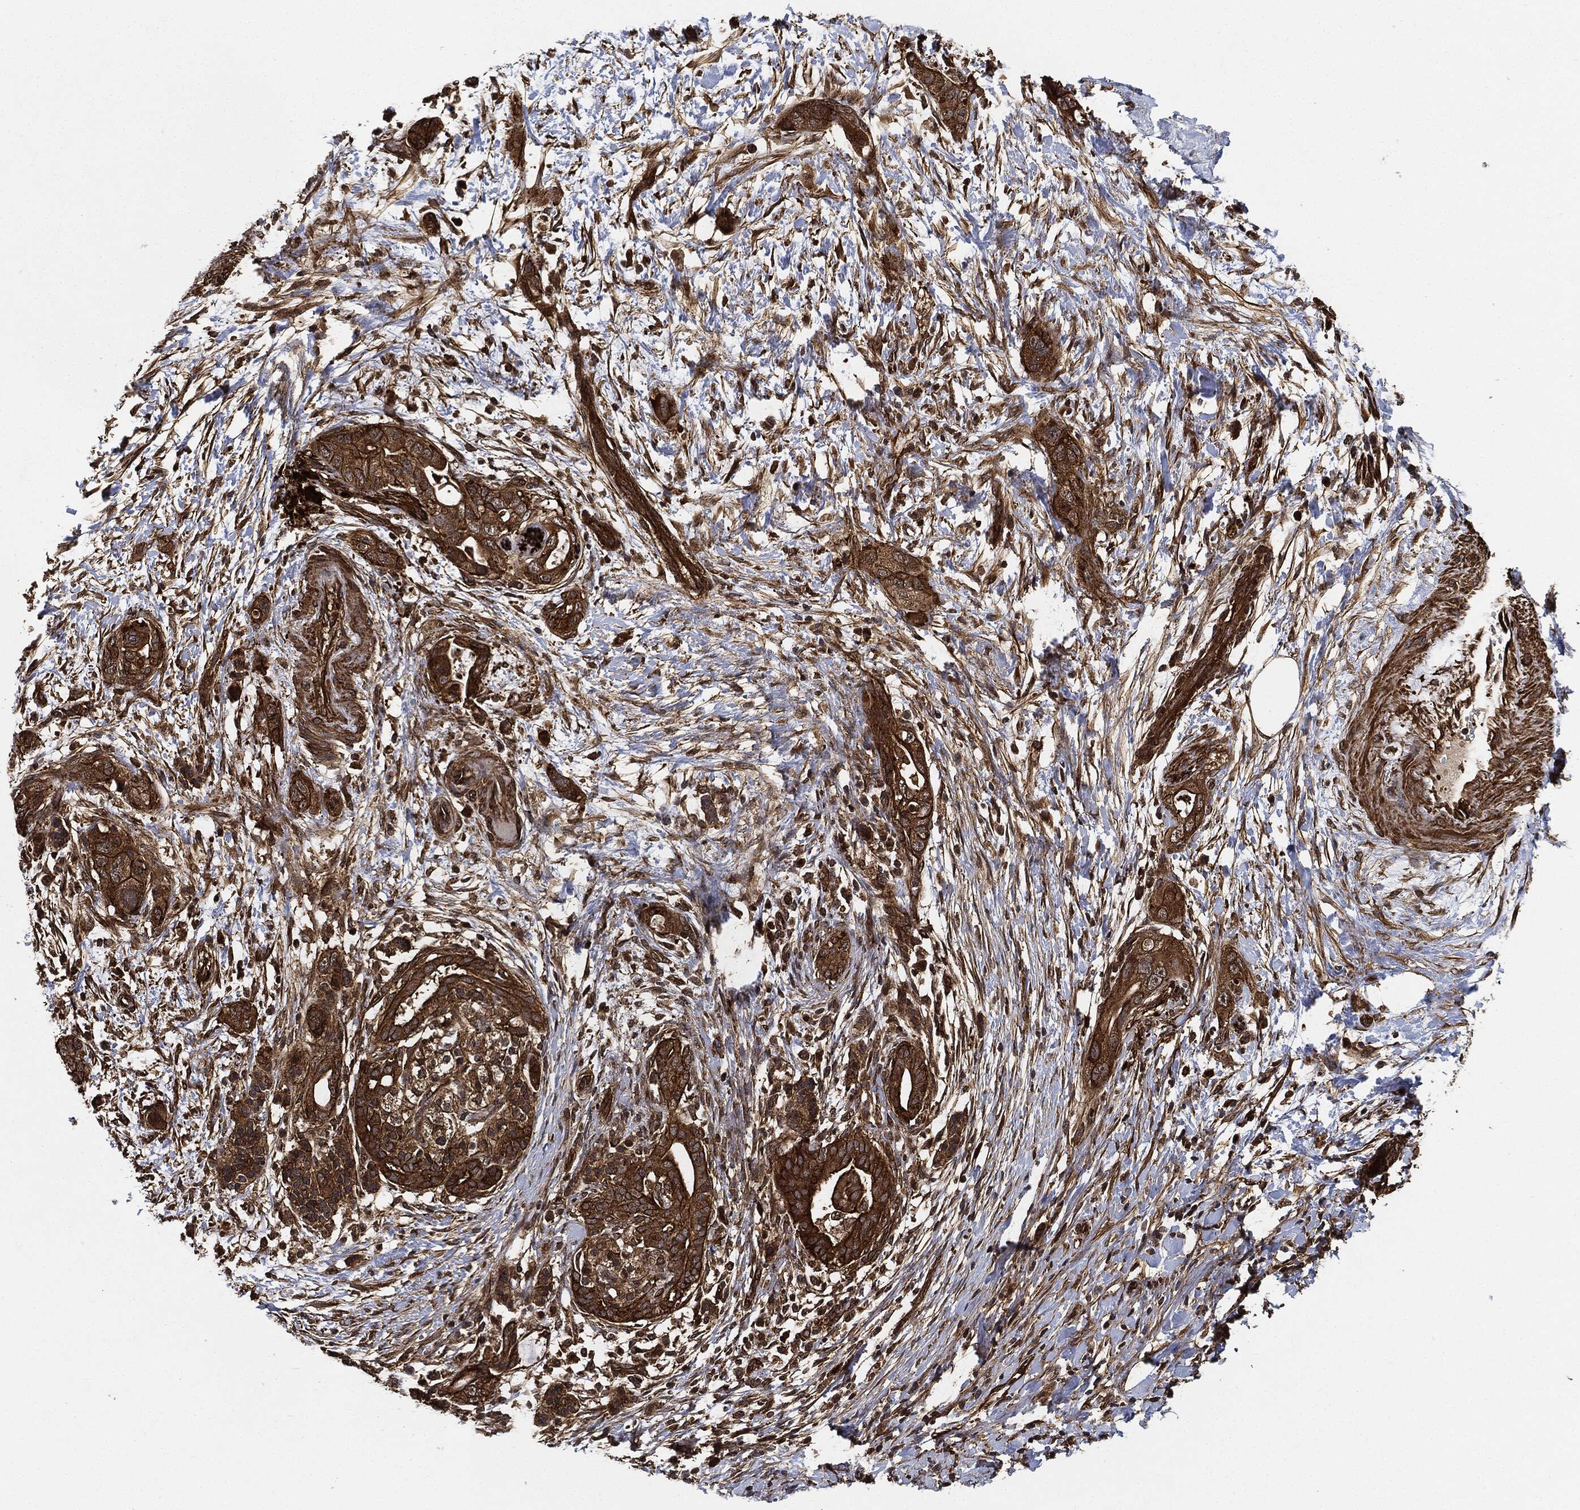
{"staining": {"intensity": "strong", "quantity": ">75%", "location": "cytoplasmic/membranous"}, "tissue": "pancreatic cancer", "cell_type": "Tumor cells", "image_type": "cancer", "snomed": [{"axis": "morphology", "description": "Adenocarcinoma, NOS"}, {"axis": "topography", "description": "Pancreas"}], "caption": "This histopathology image exhibits immunohistochemistry staining of human pancreatic cancer, with high strong cytoplasmic/membranous expression in approximately >75% of tumor cells.", "gene": "CEP290", "patient": {"sex": "male", "age": 44}}